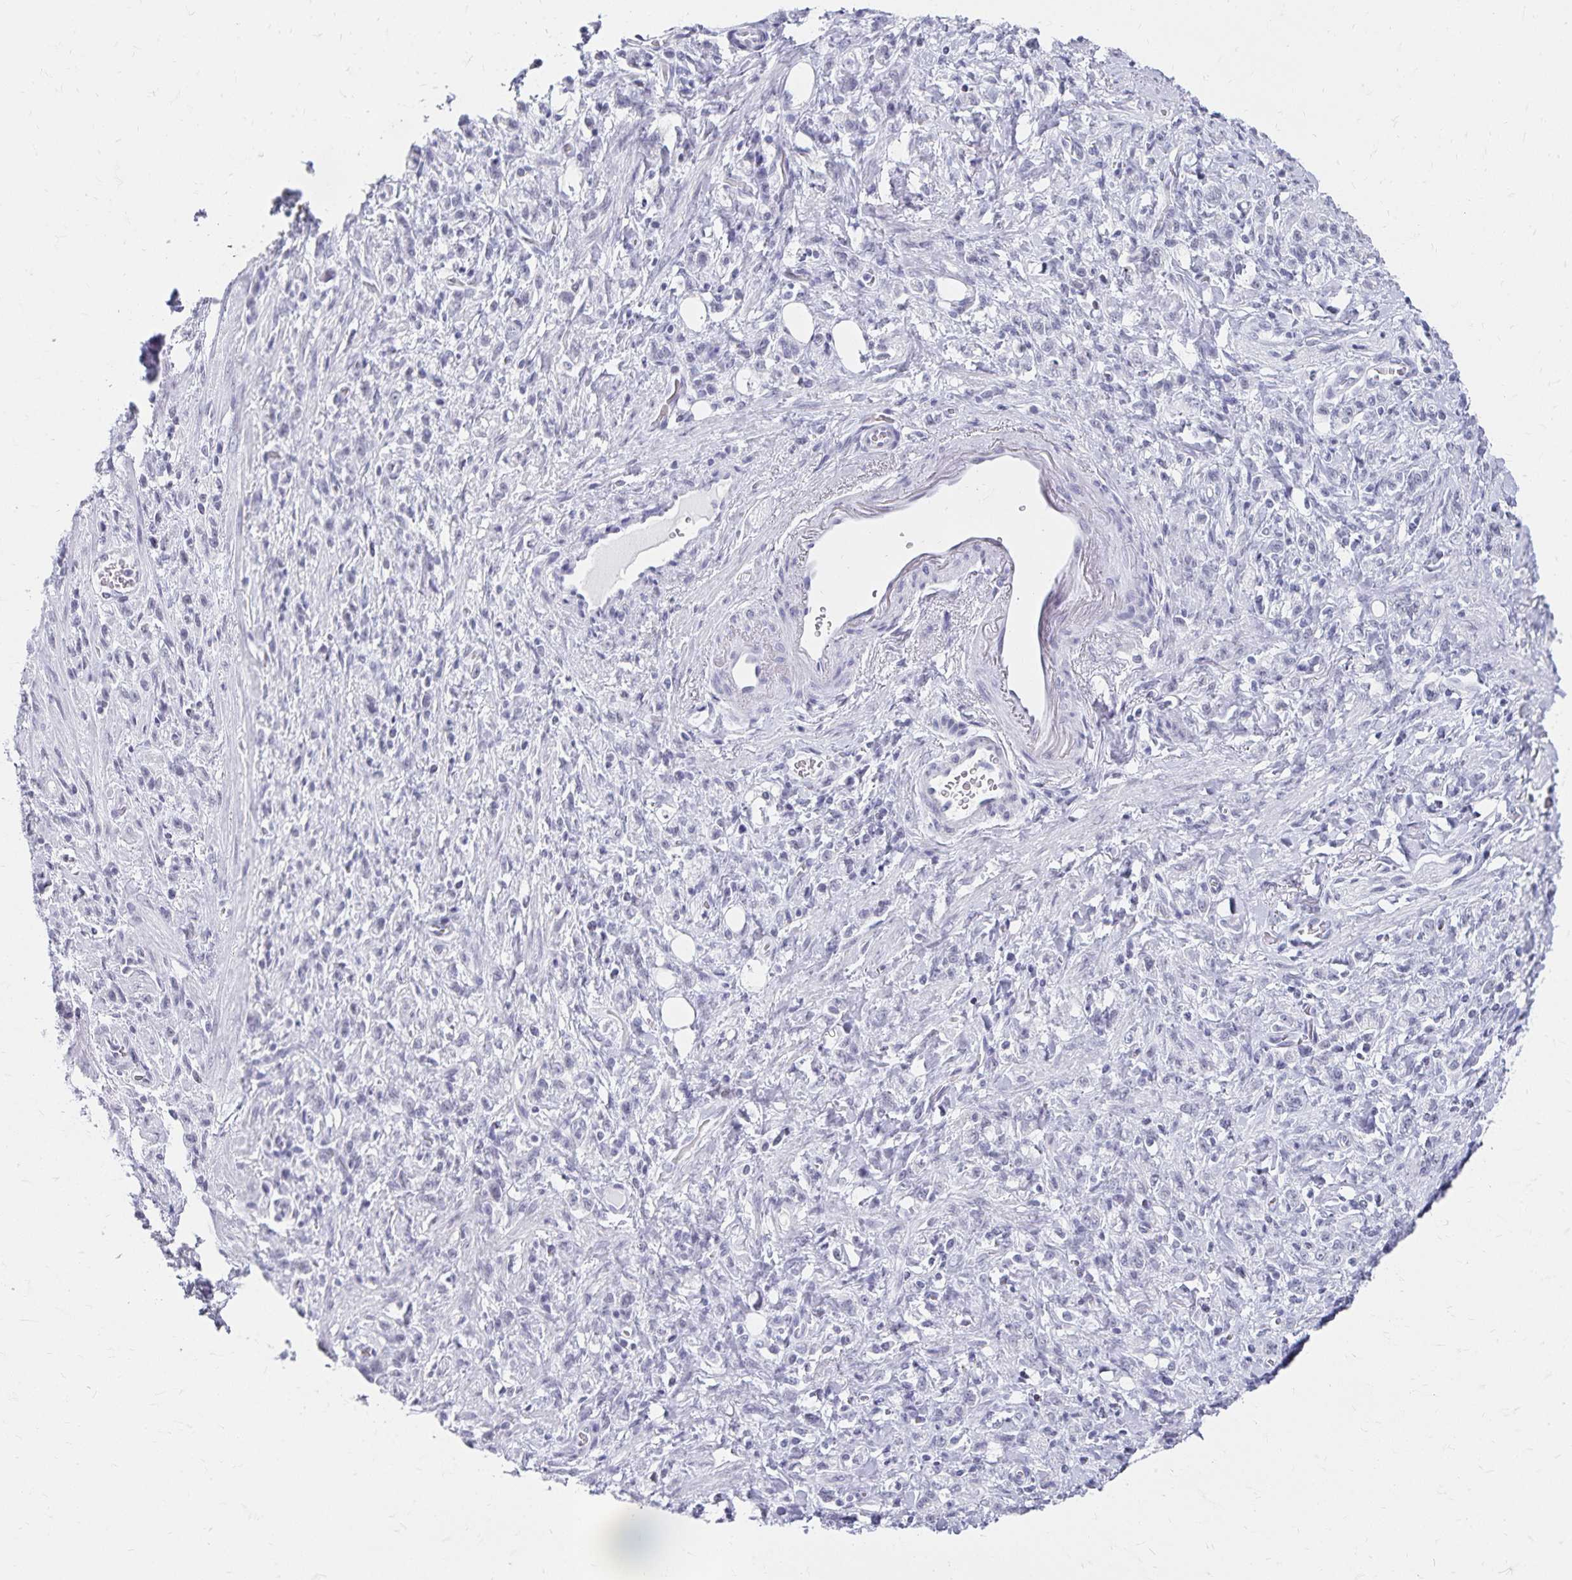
{"staining": {"intensity": "negative", "quantity": "none", "location": "none"}, "tissue": "stomach cancer", "cell_type": "Tumor cells", "image_type": "cancer", "snomed": [{"axis": "morphology", "description": "Adenocarcinoma, NOS"}, {"axis": "topography", "description": "Stomach"}], "caption": "Tumor cells show no significant expression in adenocarcinoma (stomach).", "gene": "C20orf85", "patient": {"sex": "male", "age": 77}}